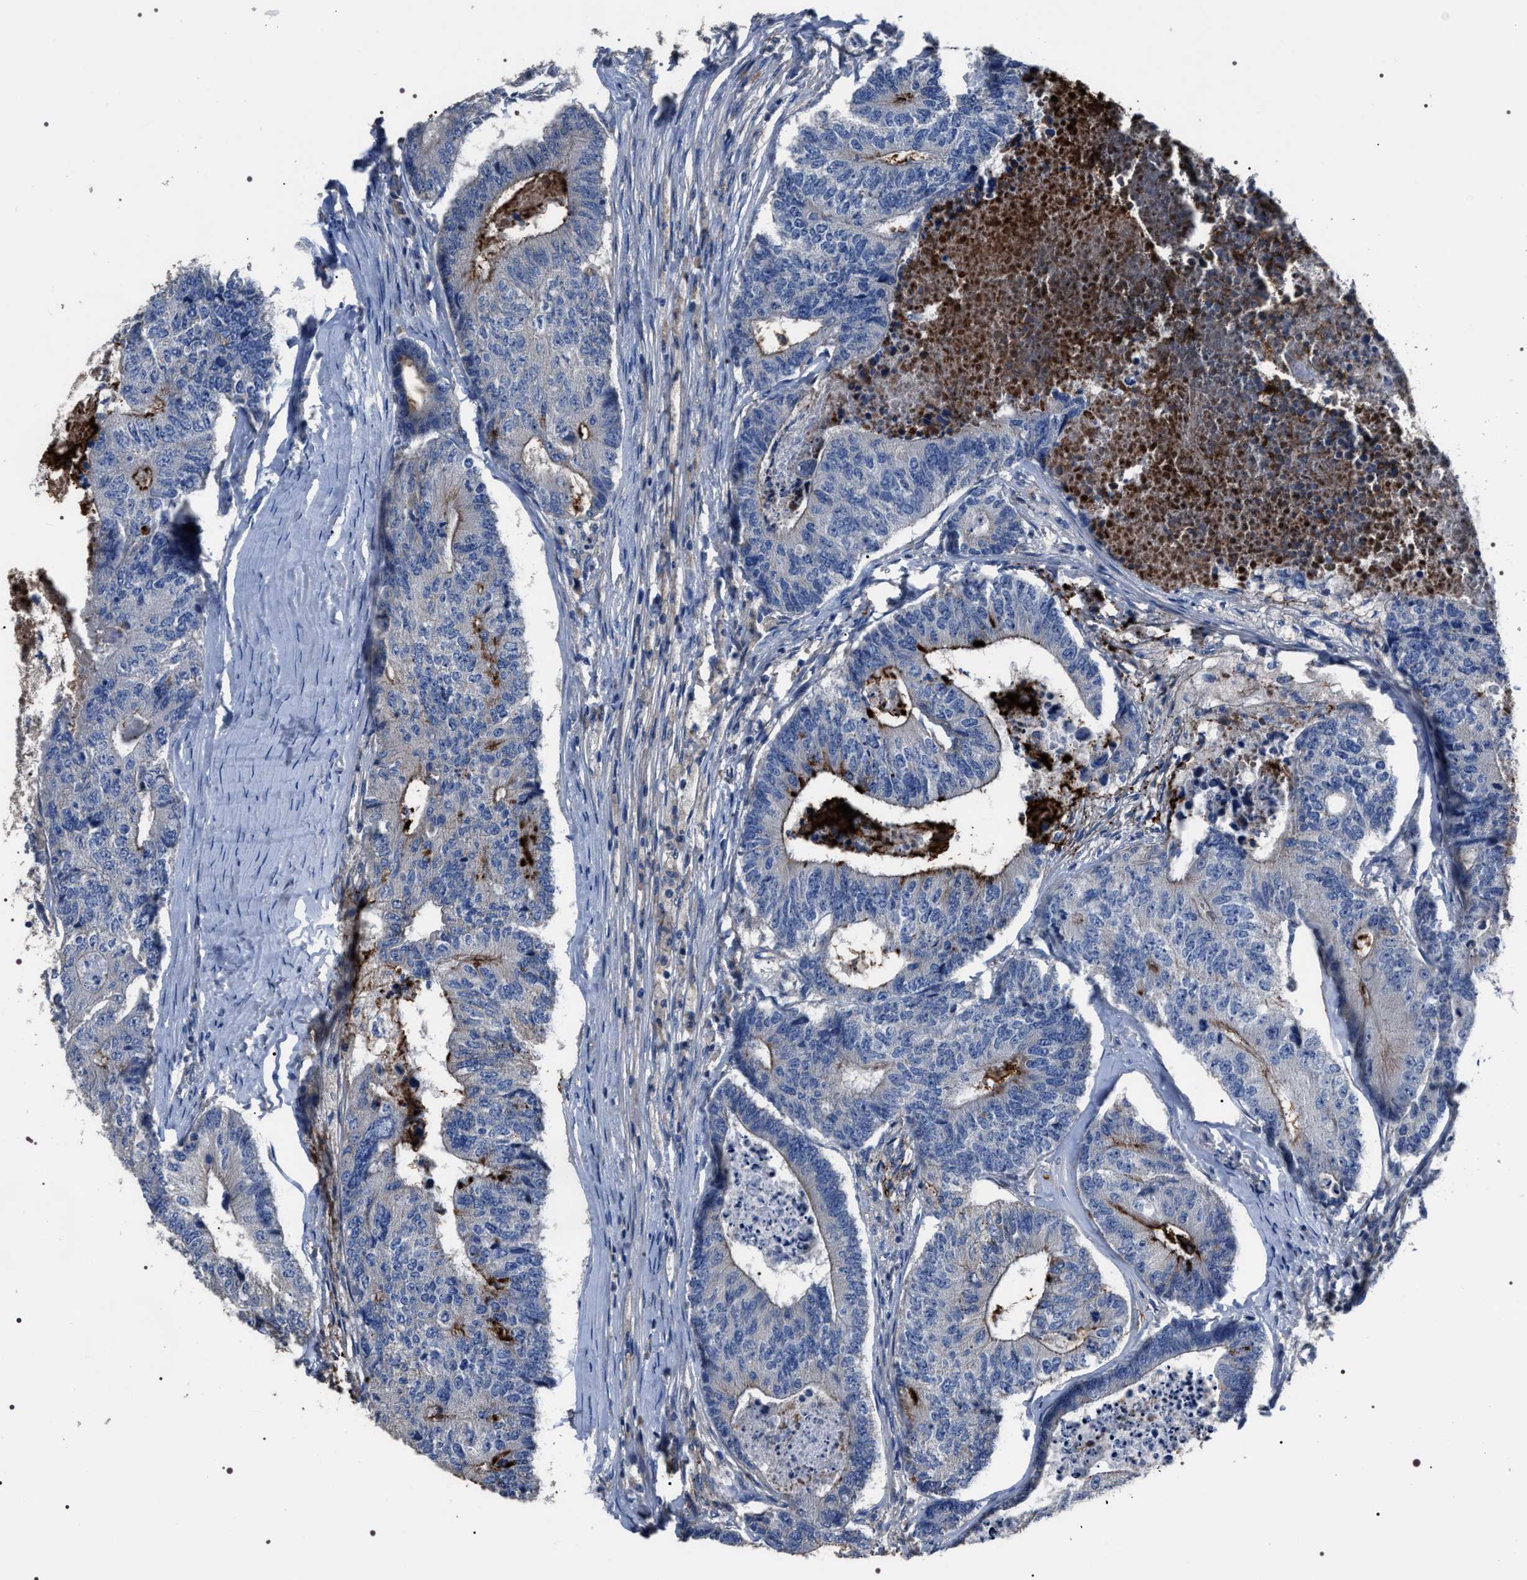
{"staining": {"intensity": "negative", "quantity": "none", "location": "none"}, "tissue": "colorectal cancer", "cell_type": "Tumor cells", "image_type": "cancer", "snomed": [{"axis": "morphology", "description": "Adenocarcinoma, NOS"}, {"axis": "topography", "description": "Colon"}], "caption": "A photomicrograph of human adenocarcinoma (colorectal) is negative for staining in tumor cells.", "gene": "TRIM54", "patient": {"sex": "female", "age": 67}}